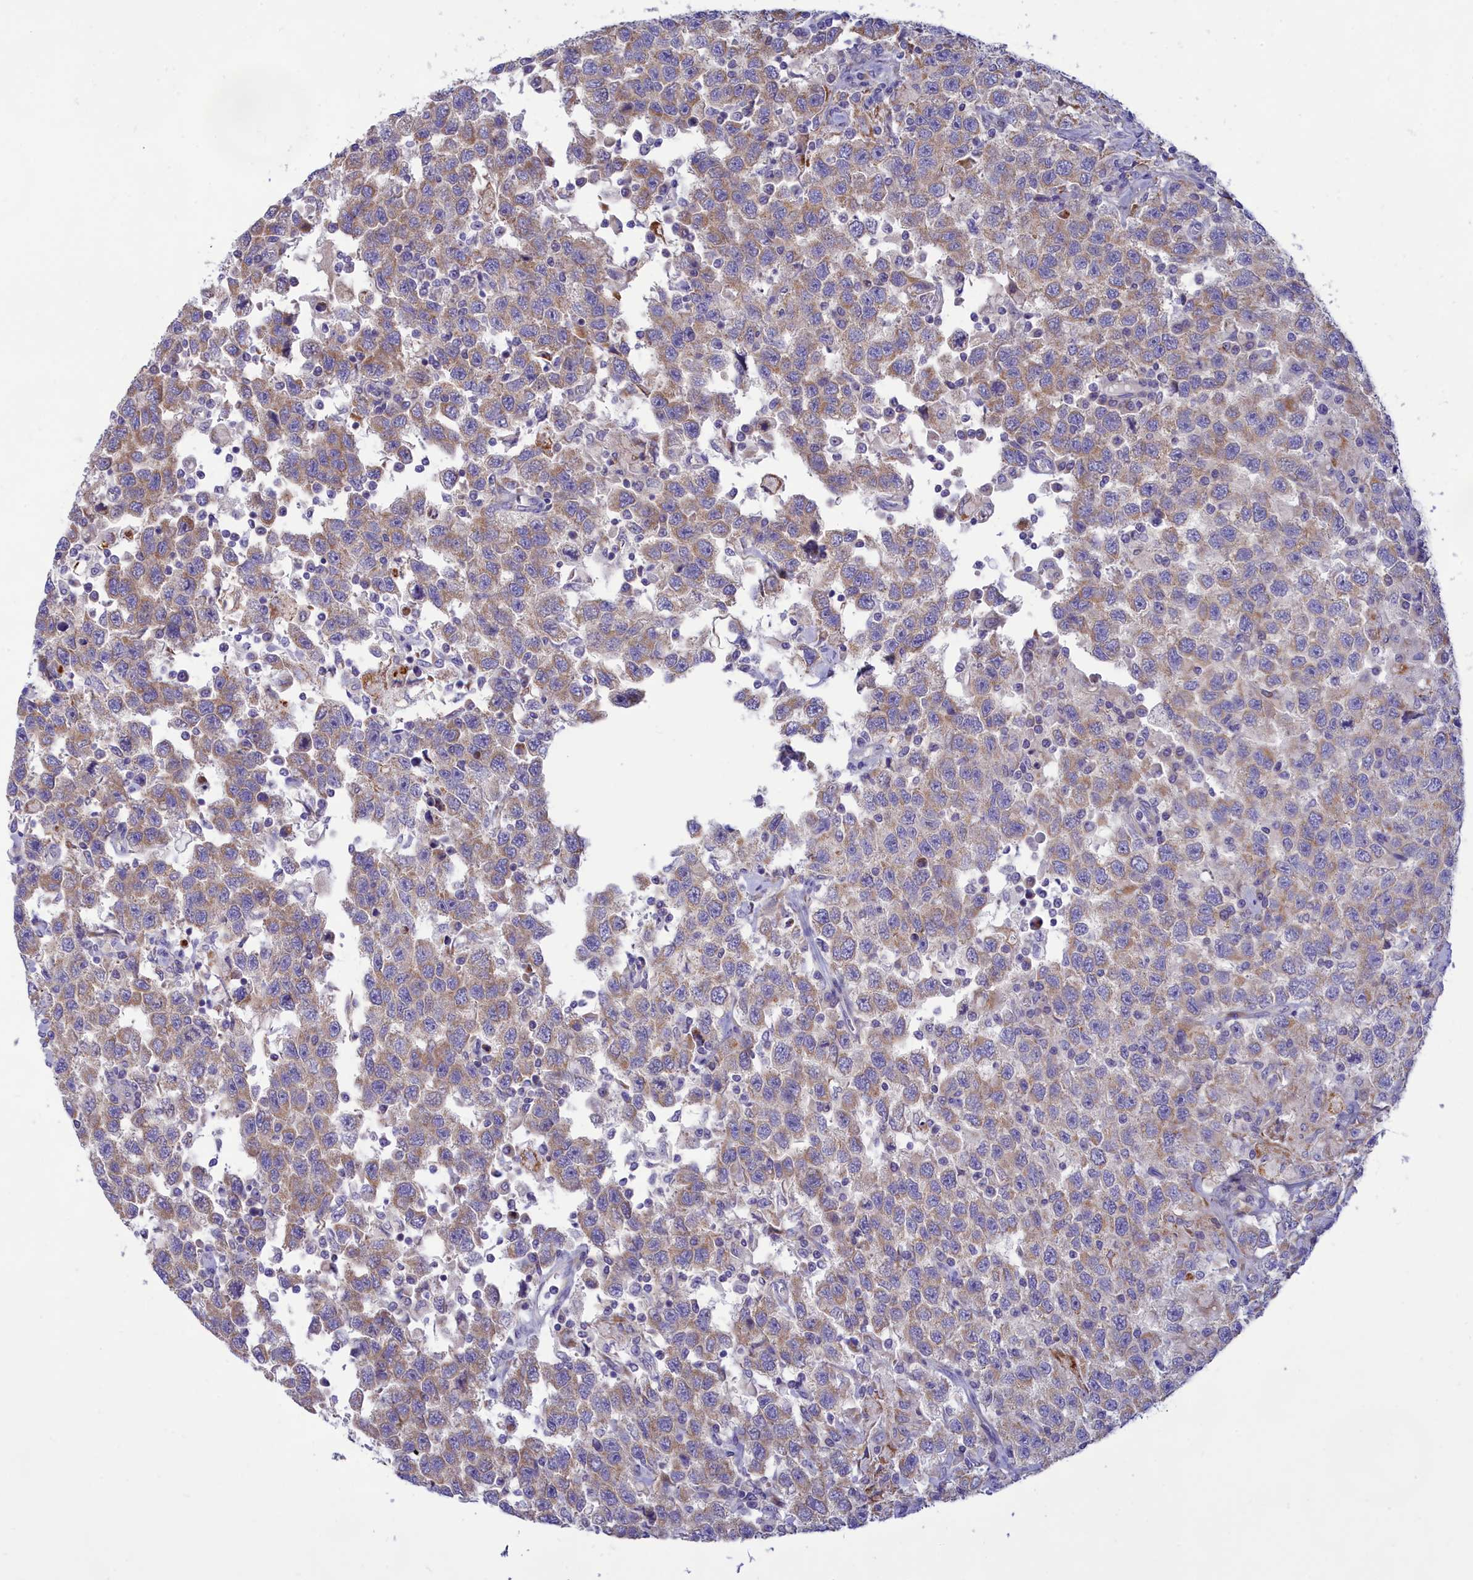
{"staining": {"intensity": "moderate", "quantity": "25%-75%", "location": "cytoplasmic/membranous"}, "tissue": "testis cancer", "cell_type": "Tumor cells", "image_type": "cancer", "snomed": [{"axis": "morphology", "description": "Seminoma, NOS"}, {"axis": "topography", "description": "Testis"}], "caption": "There is medium levels of moderate cytoplasmic/membranous expression in tumor cells of seminoma (testis), as demonstrated by immunohistochemical staining (brown color).", "gene": "TMEM30B", "patient": {"sex": "male", "age": 41}}